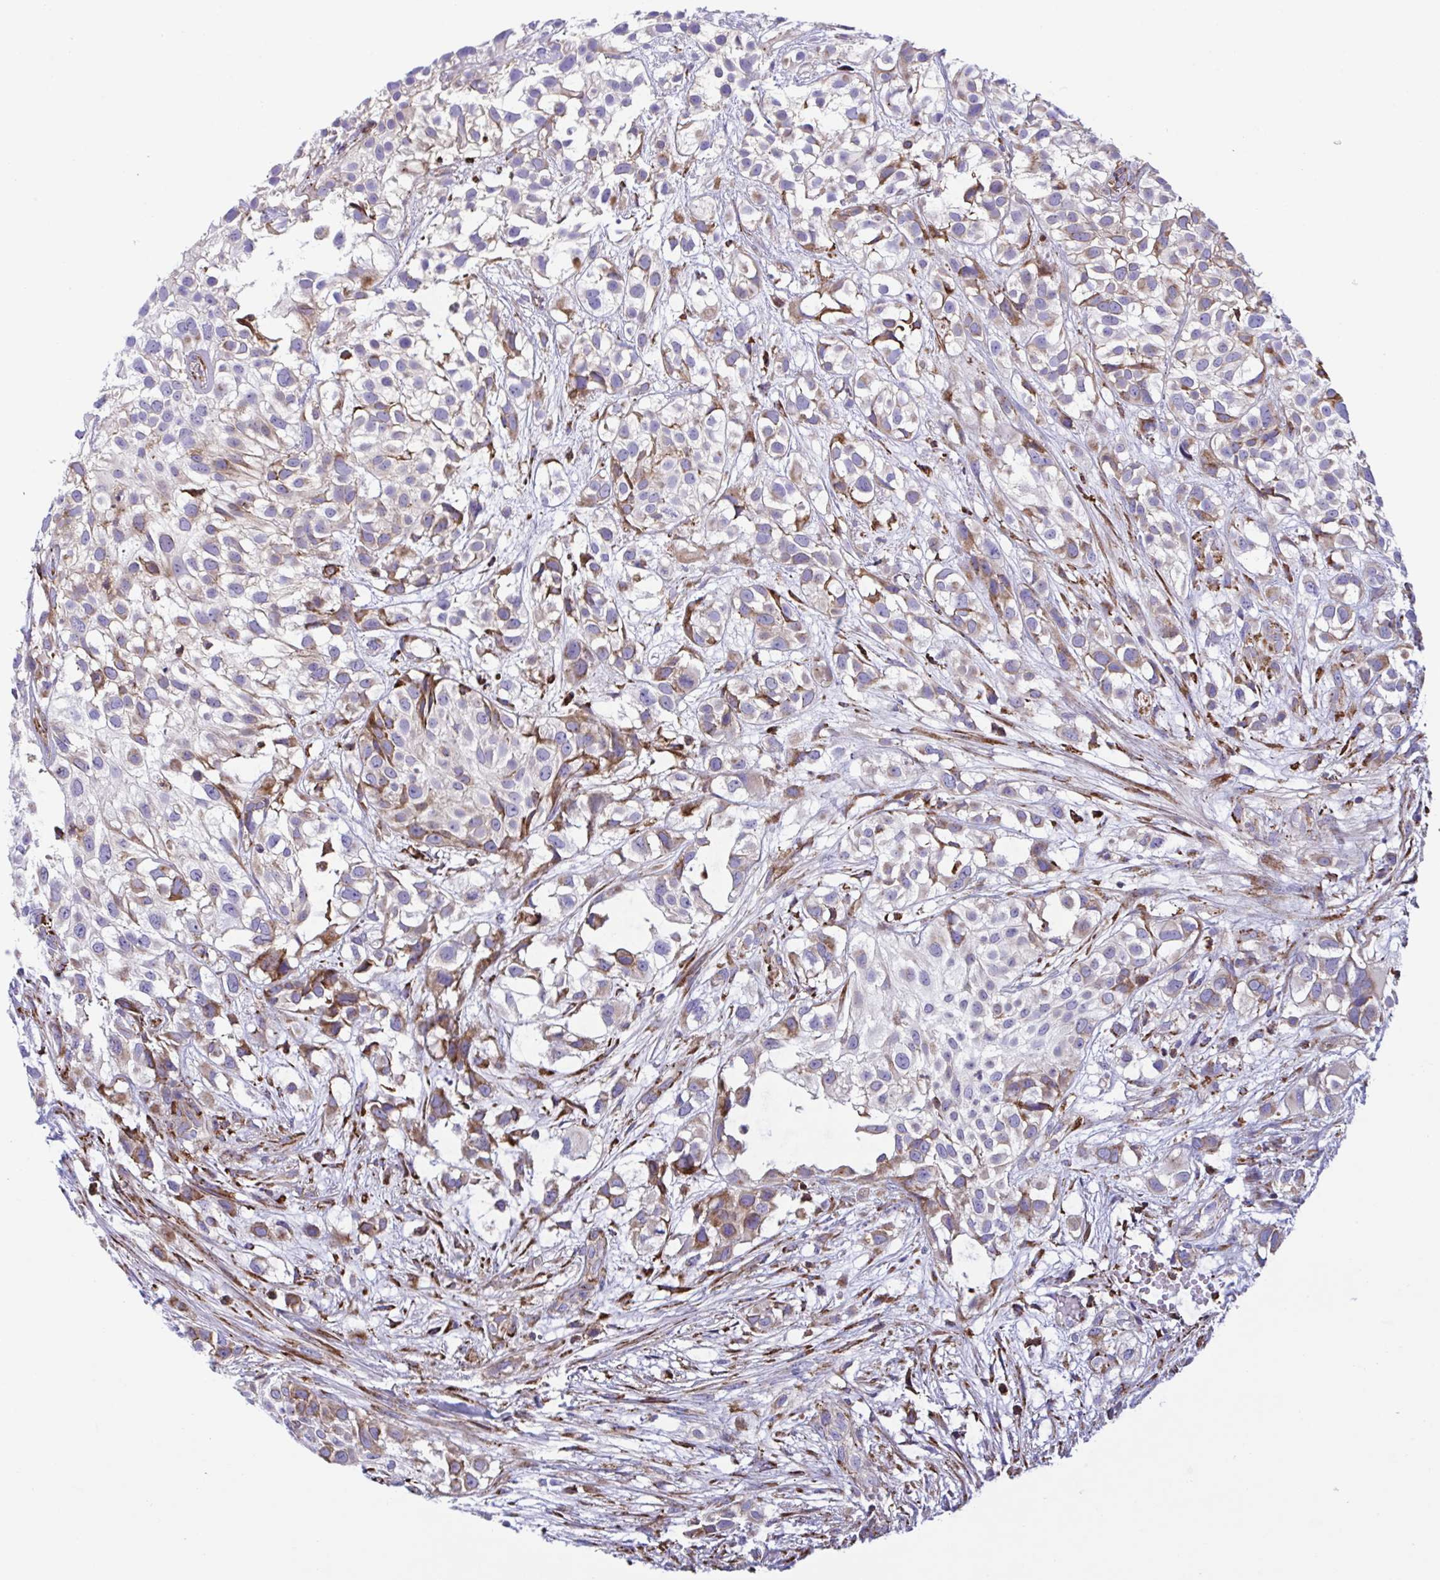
{"staining": {"intensity": "moderate", "quantity": ">75%", "location": "cytoplasmic/membranous"}, "tissue": "urothelial cancer", "cell_type": "Tumor cells", "image_type": "cancer", "snomed": [{"axis": "morphology", "description": "Urothelial carcinoma, High grade"}, {"axis": "topography", "description": "Urinary bladder"}], "caption": "Moderate cytoplasmic/membranous positivity is appreciated in approximately >75% of tumor cells in high-grade urothelial carcinoma. (brown staining indicates protein expression, while blue staining denotes nuclei).", "gene": "PEAK3", "patient": {"sex": "male", "age": 56}}